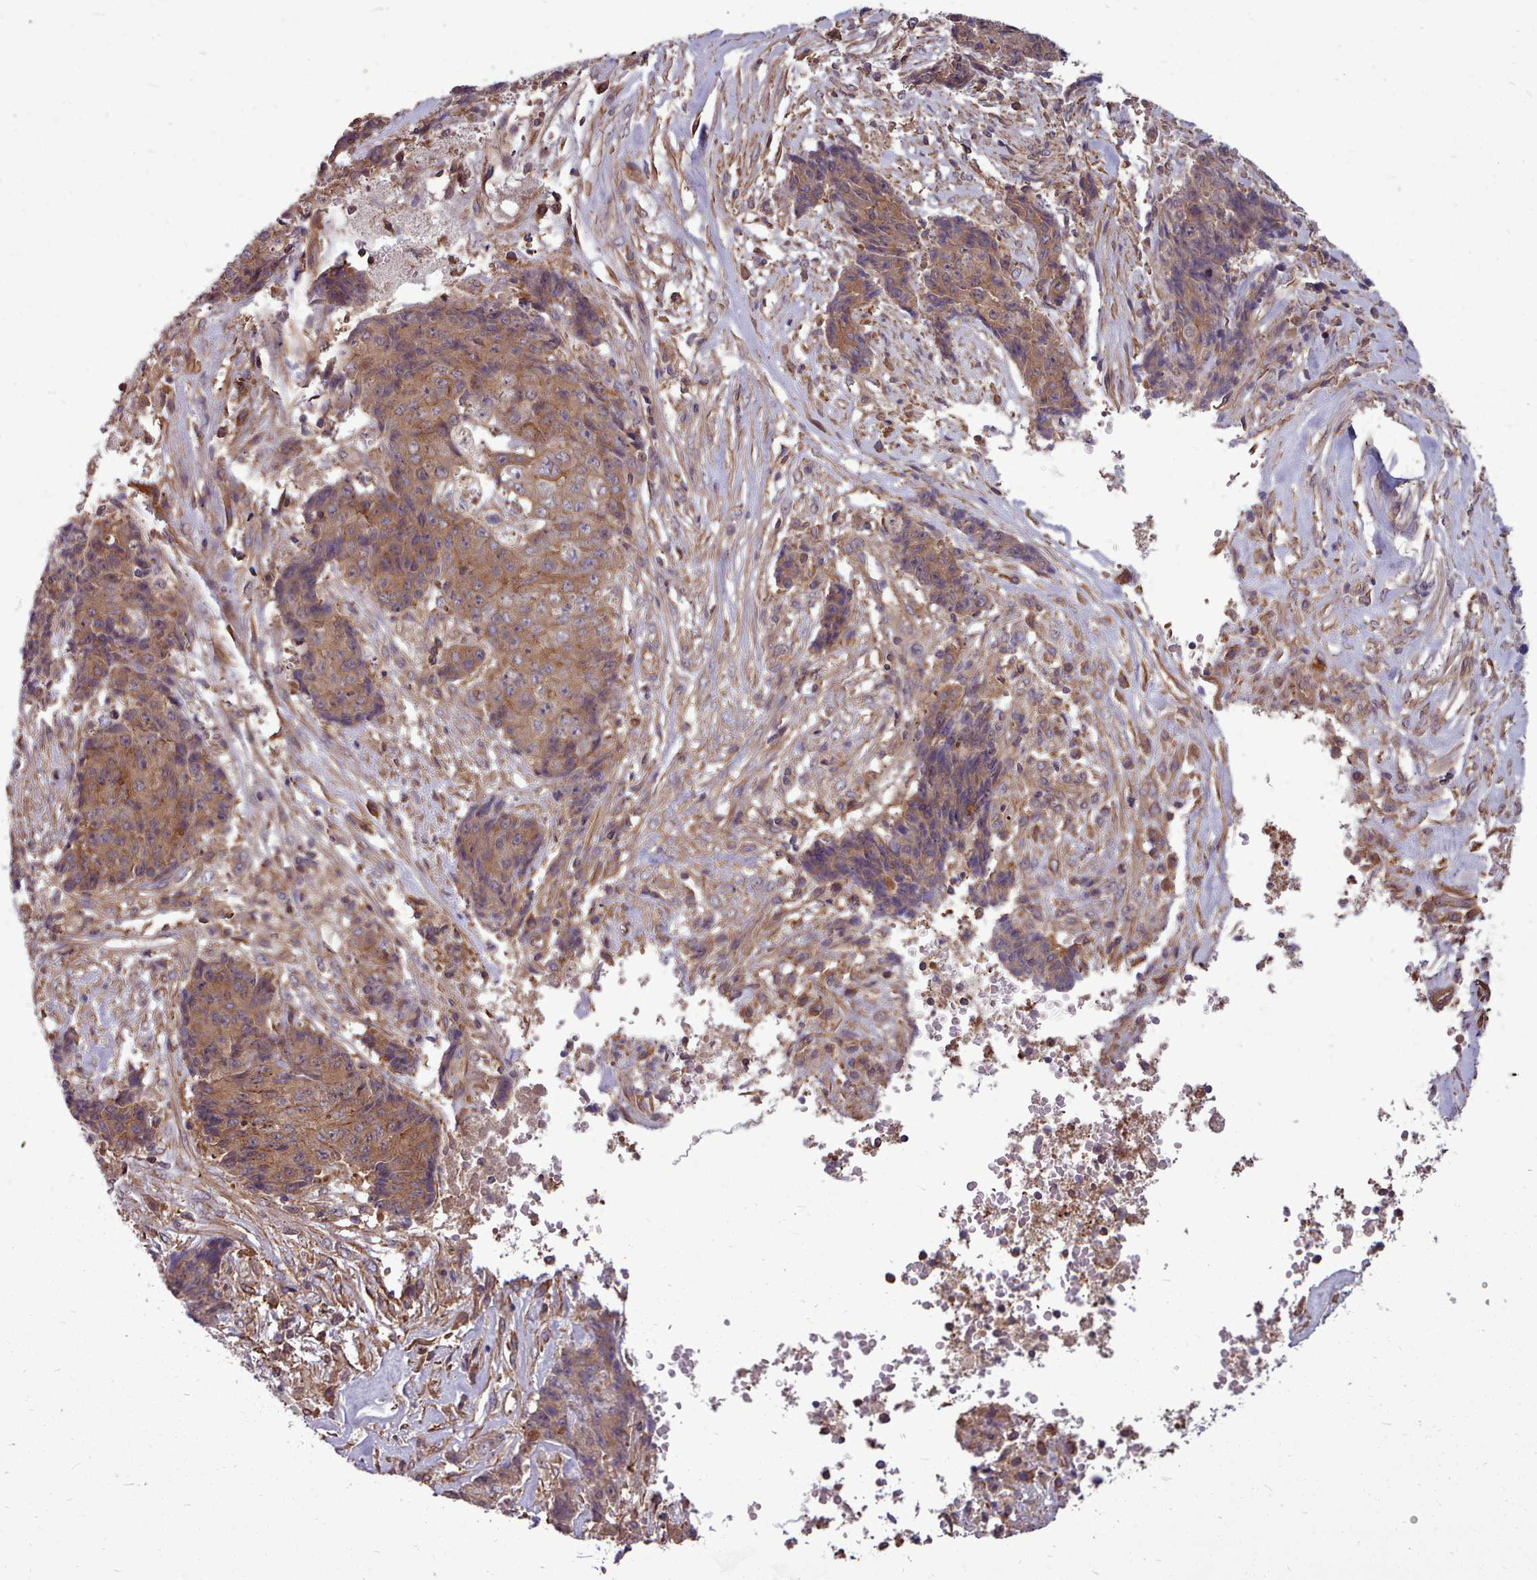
{"staining": {"intensity": "moderate", "quantity": ">75%", "location": "cytoplasmic/membranous"}, "tissue": "ovarian cancer", "cell_type": "Tumor cells", "image_type": "cancer", "snomed": [{"axis": "morphology", "description": "Carcinoma, endometroid"}, {"axis": "topography", "description": "Ovary"}], "caption": "Immunohistochemical staining of human ovarian endometroid carcinoma shows moderate cytoplasmic/membranous protein staining in approximately >75% of tumor cells.", "gene": "STUB1", "patient": {"sex": "female", "age": 42}}